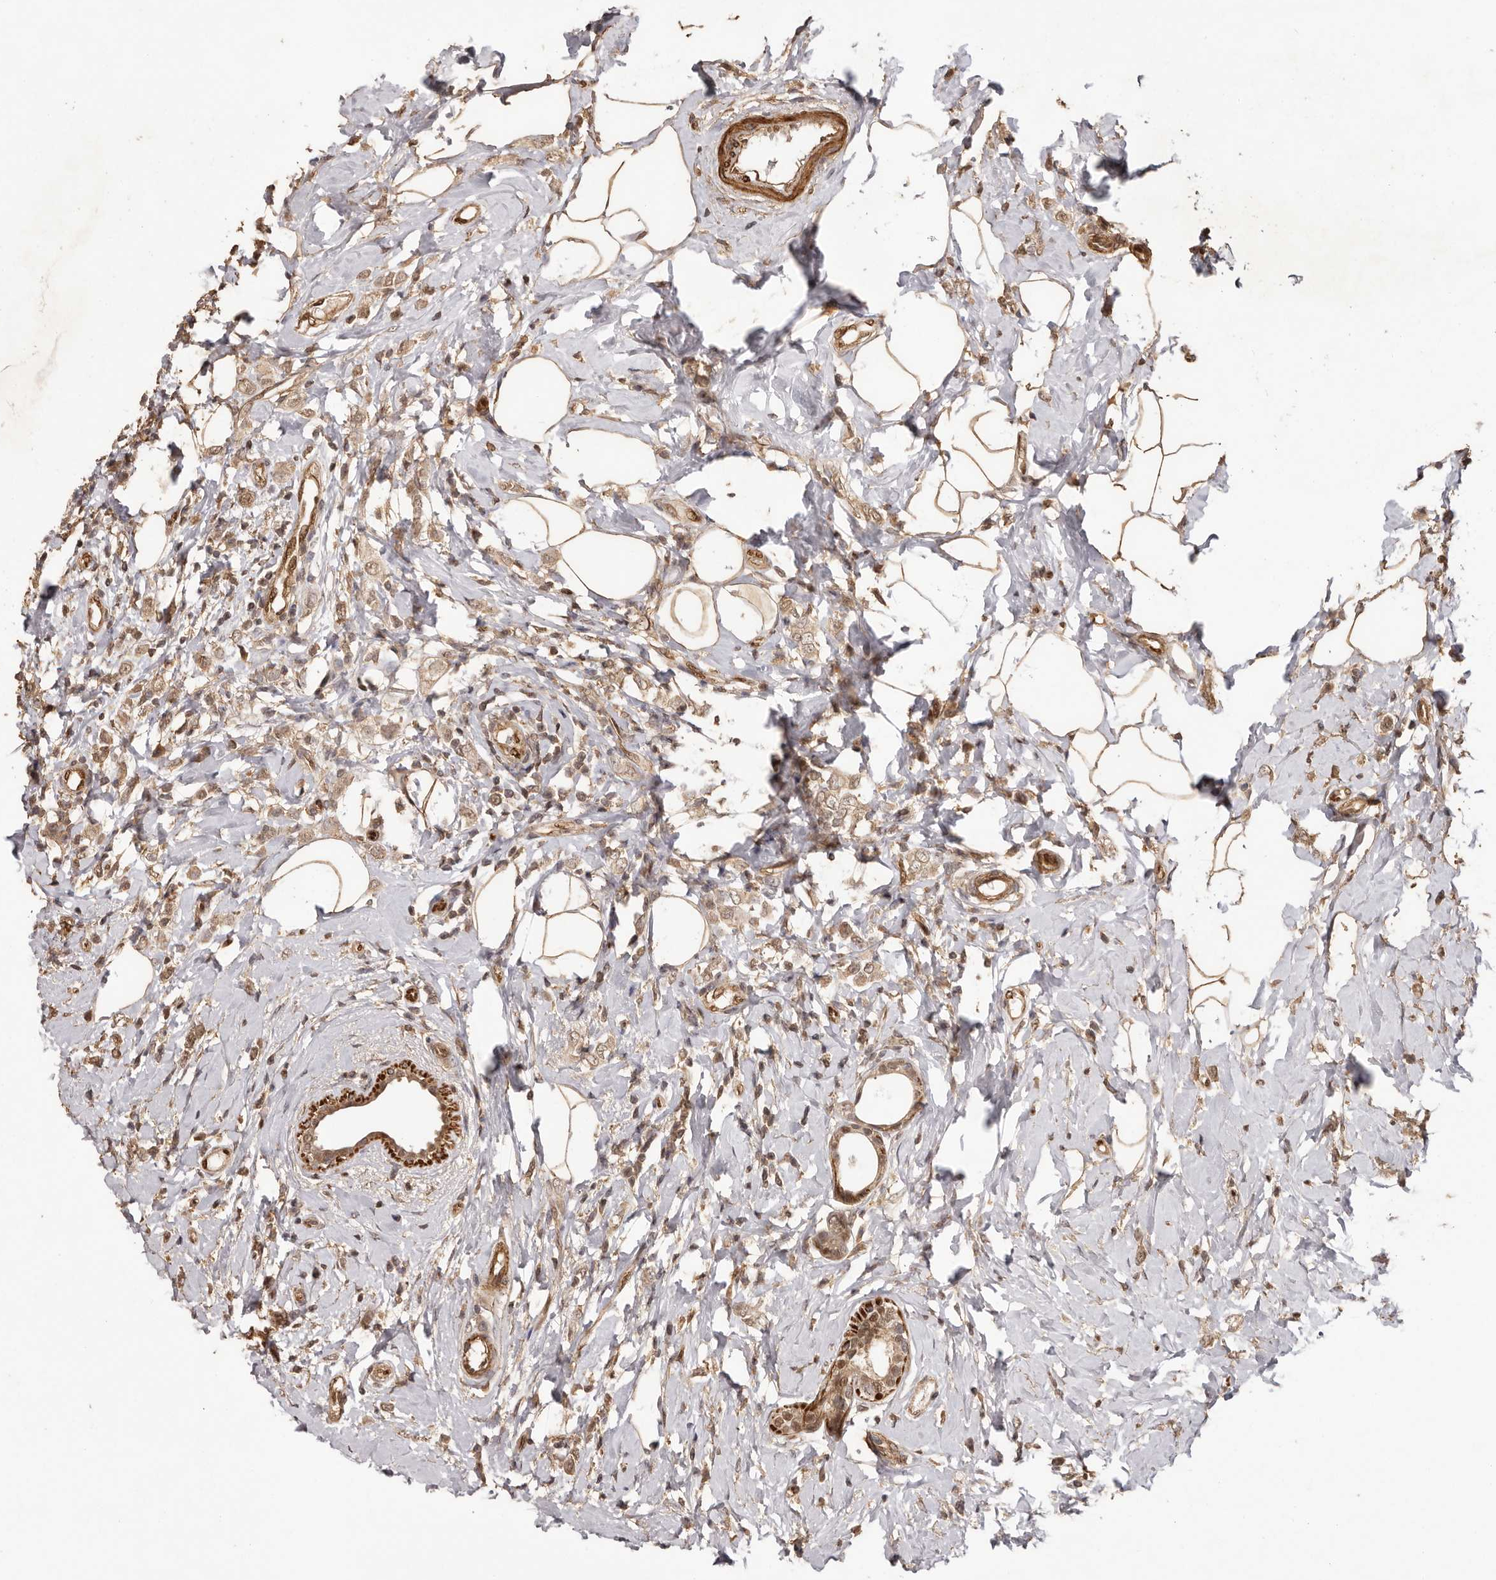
{"staining": {"intensity": "weak", "quantity": ">75%", "location": "cytoplasmic/membranous,nuclear"}, "tissue": "breast cancer", "cell_type": "Tumor cells", "image_type": "cancer", "snomed": [{"axis": "morphology", "description": "Lobular carcinoma"}, {"axis": "topography", "description": "Breast"}], "caption": "Weak cytoplasmic/membranous and nuclear protein positivity is identified in about >75% of tumor cells in breast cancer.", "gene": "UBR2", "patient": {"sex": "female", "age": 47}}